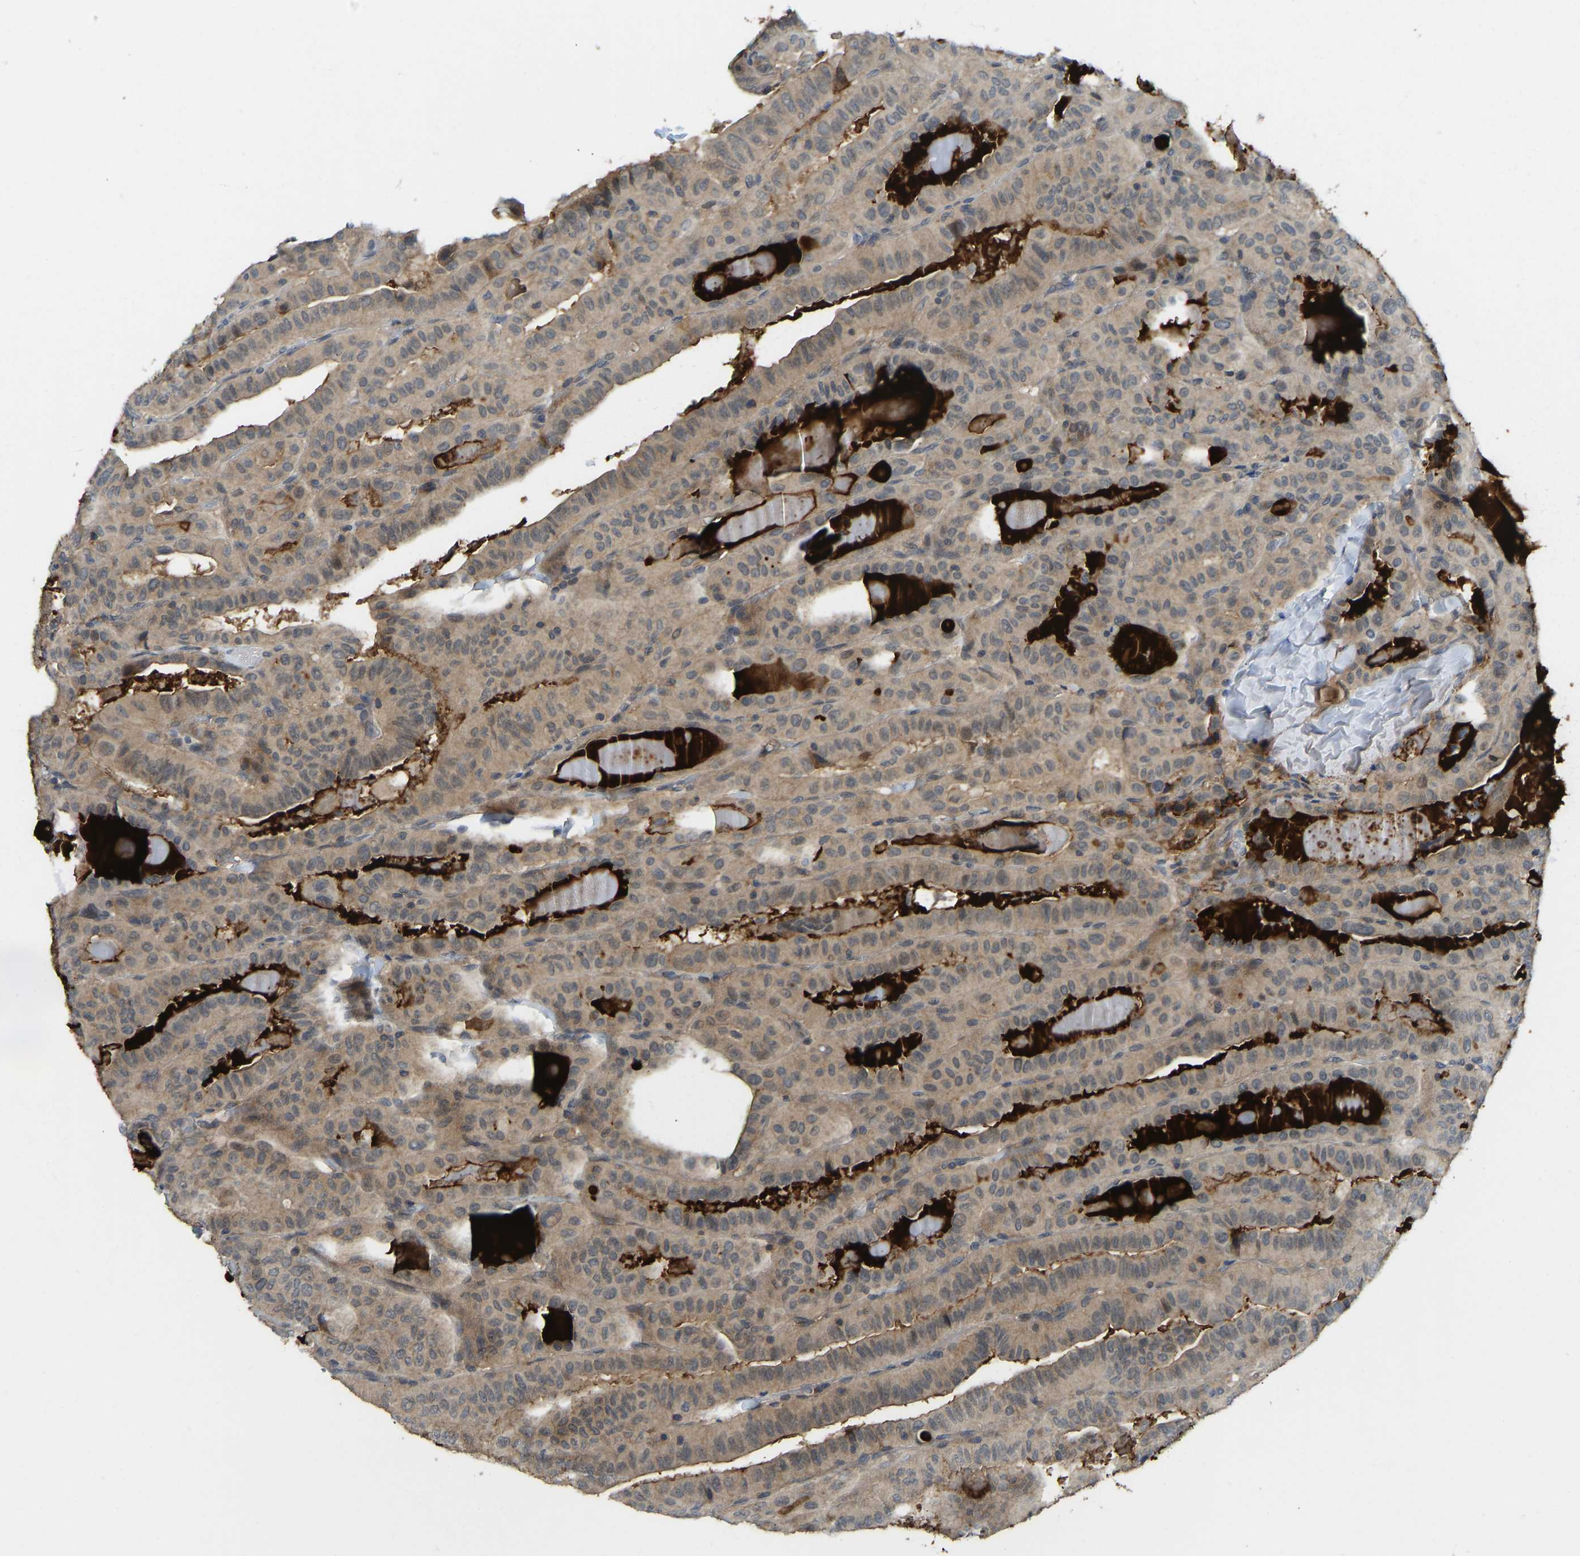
{"staining": {"intensity": "weak", "quantity": ">75%", "location": "cytoplasmic/membranous"}, "tissue": "thyroid cancer", "cell_type": "Tumor cells", "image_type": "cancer", "snomed": [{"axis": "morphology", "description": "Papillary adenocarcinoma, NOS"}, {"axis": "topography", "description": "Thyroid gland"}], "caption": "IHC micrograph of thyroid cancer (papillary adenocarcinoma) stained for a protein (brown), which exhibits low levels of weak cytoplasmic/membranous expression in about >75% of tumor cells.", "gene": "NDRG3", "patient": {"sex": "male", "age": 77}}